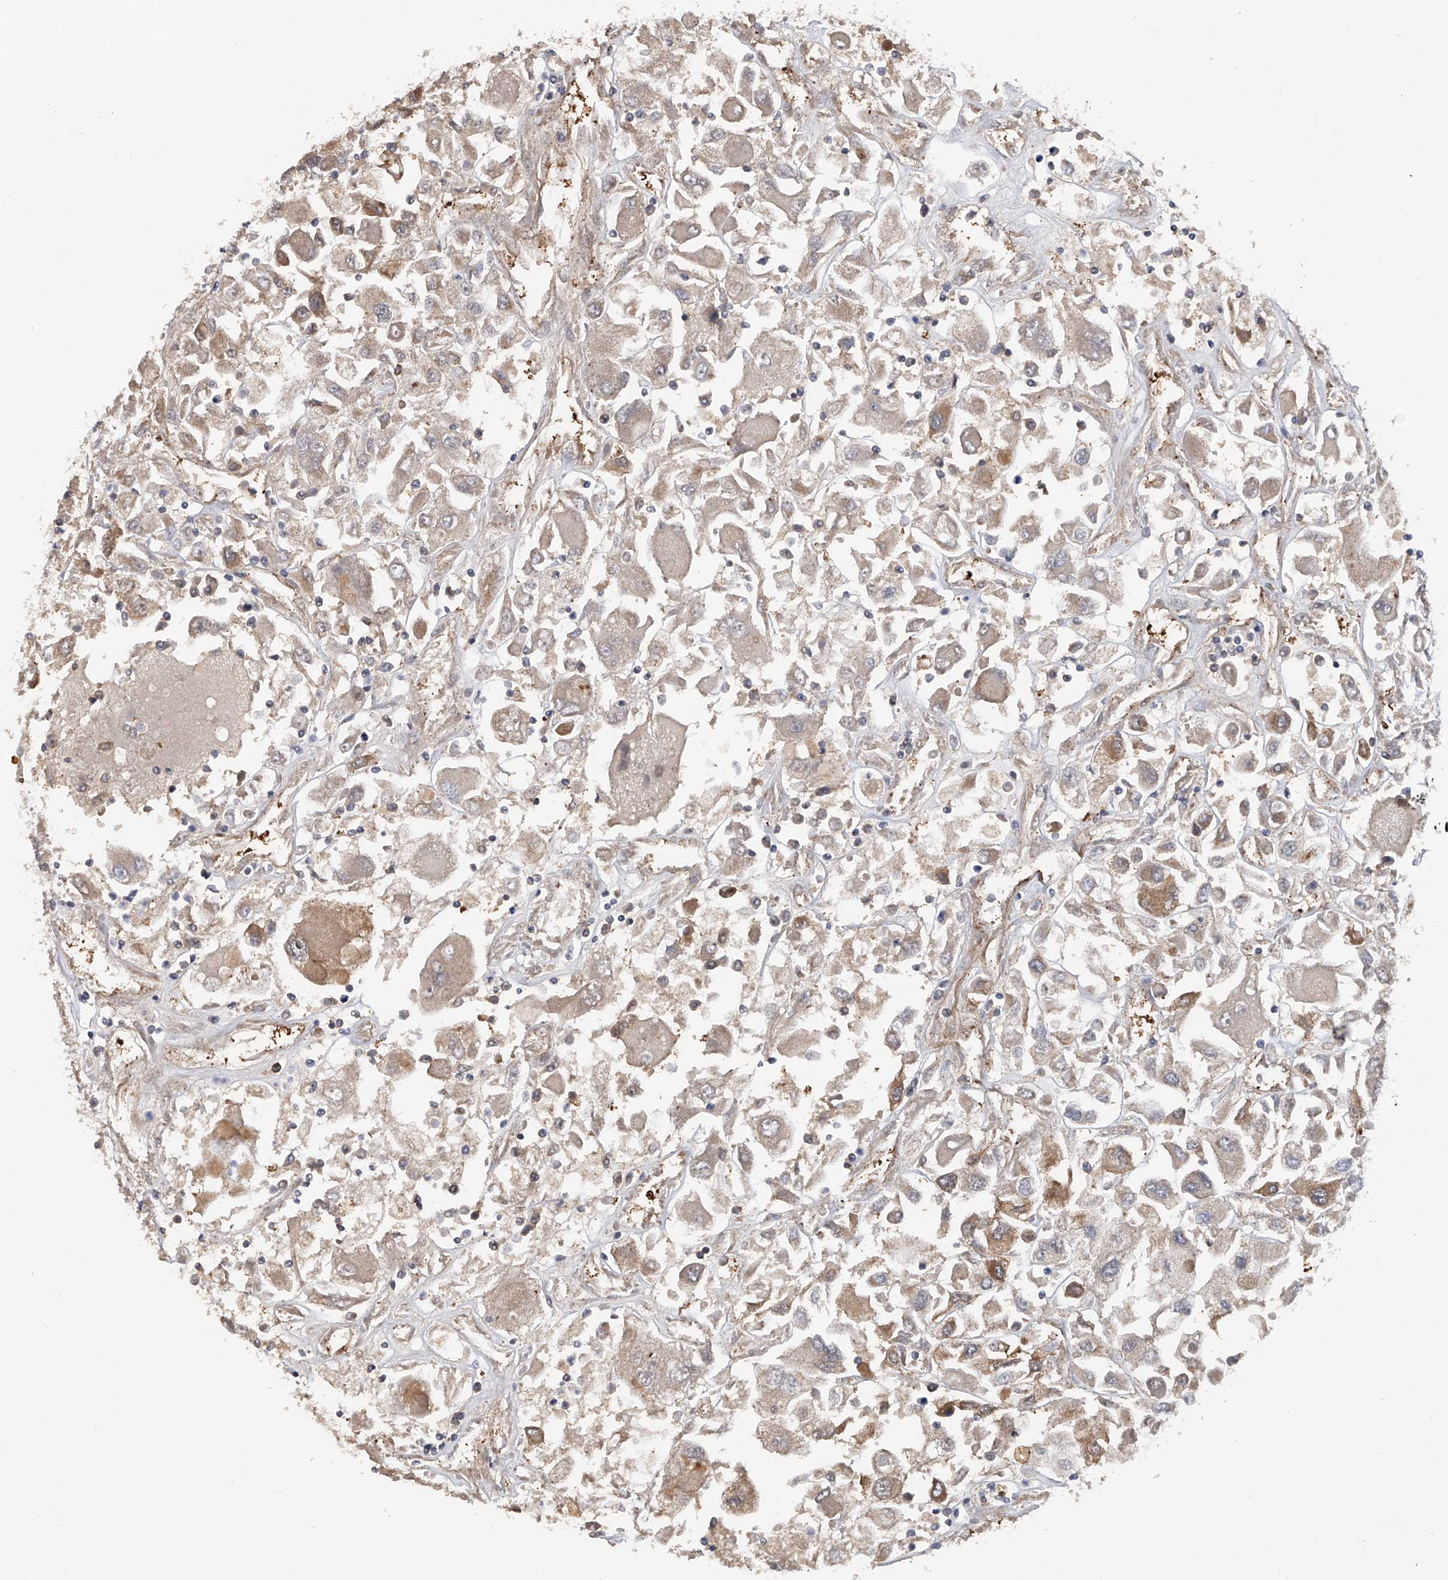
{"staining": {"intensity": "moderate", "quantity": "<25%", "location": "cytoplasmic/membranous"}, "tissue": "renal cancer", "cell_type": "Tumor cells", "image_type": "cancer", "snomed": [{"axis": "morphology", "description": "Adenocarcinoma, NOS"}, {"axis": "topography", "description": "Kidney"}], "caption": "Immunohistochemistry (IHC) staining of renal cancer, which exhibits low levels of moderate cytoplasmic/membranous positivity in approximately <25% of tumor cells indicating moderate cytoplasmic/membranous protein expression. The staining was performed using DAB (brown) for protein detection and nuclei were counterstained in hematoxylin (blue).", "gene": "RWDD2A", "patient": {"sex": "female", "age": 52}}